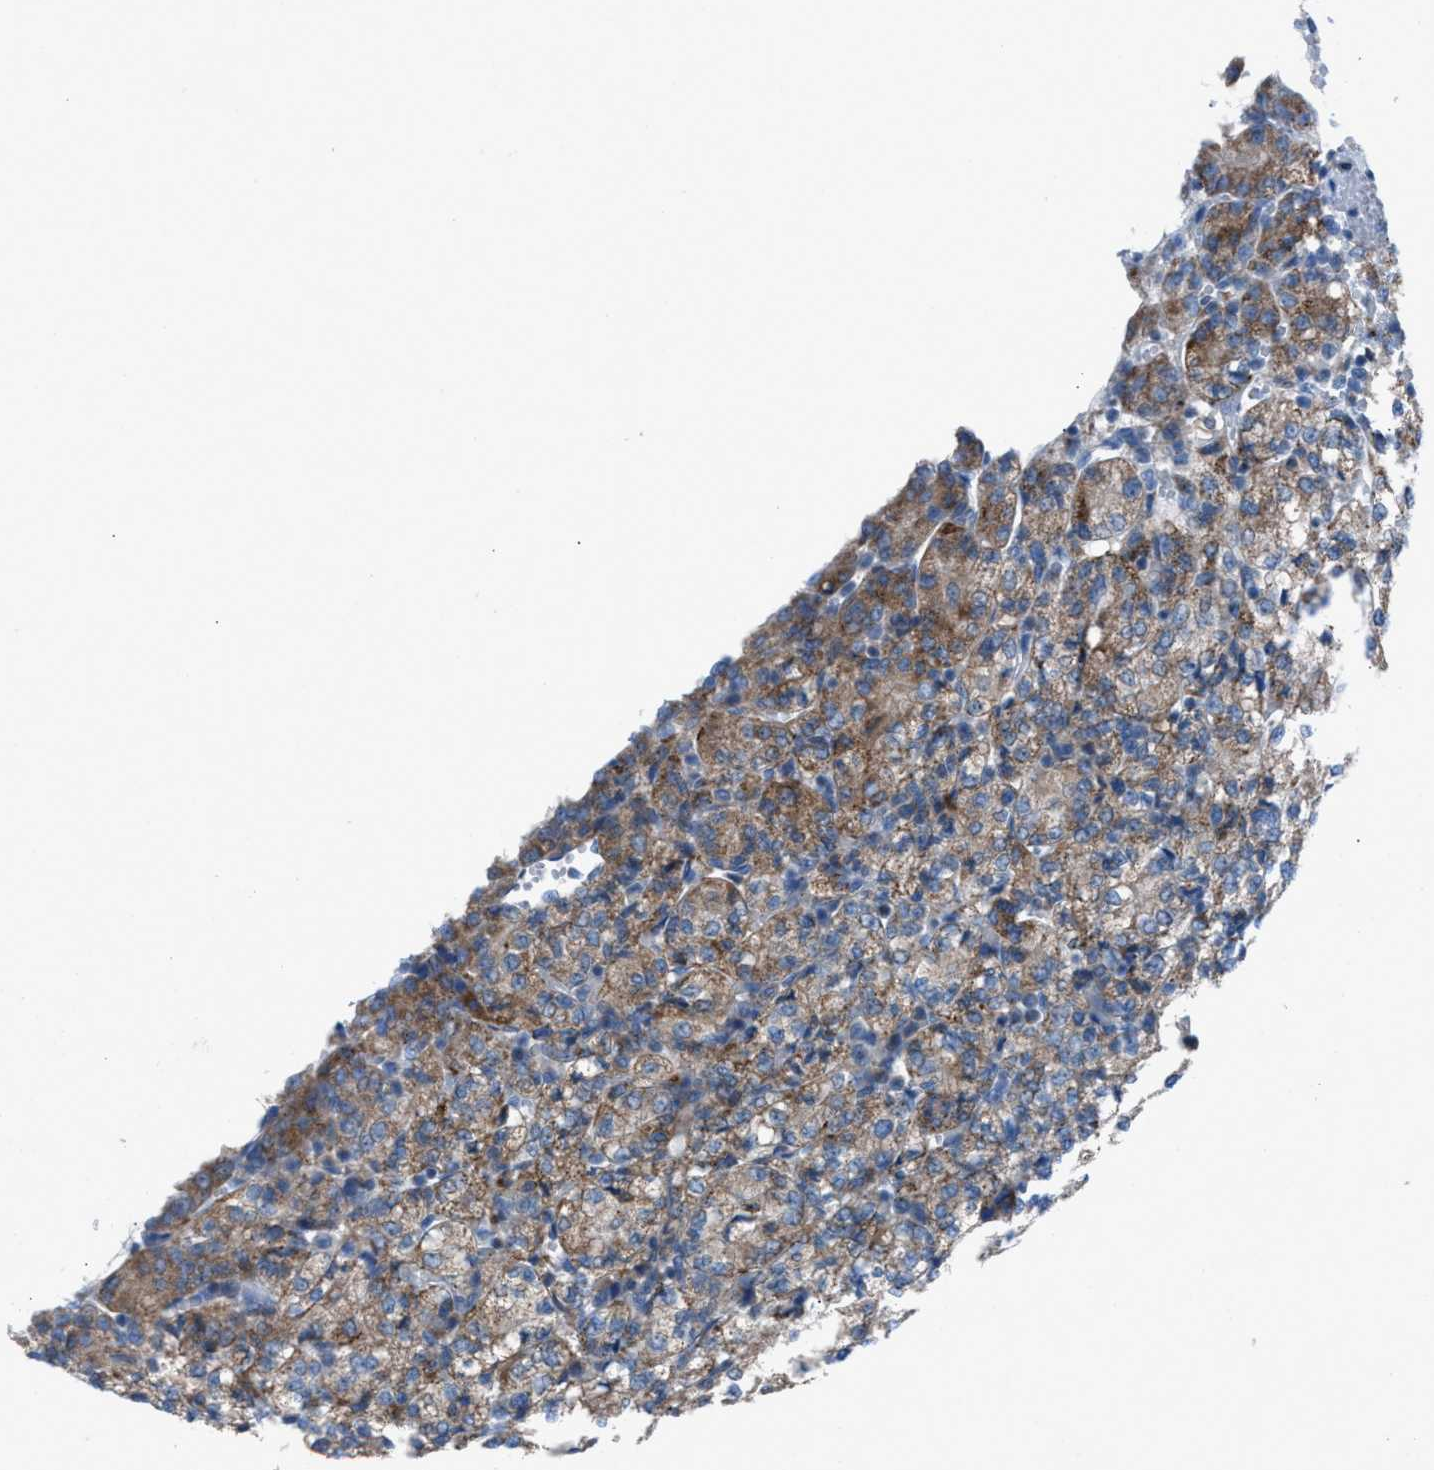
{"staining": {"intensity": "moderate", "quantity": ">75%", "location": "cytoplasmic/membranous"}, "tissue": "renal cancer", "cell_type": "Tumor cells", "image_type": "cancer", "snomed": [{"axis": "morphology", "description": "Adenocarcinoma, NOS"}, {"axis": "topography", "description": "Kidney"}], "caption": "Immunohistochemistry staining of adenocarcinoma (renal), which shows medium levels of moderate cytoplasmic/membranous staining in about >75% of tumor cells indicating moderate cytoplasmic/membranous protein expression. The staining was performed using DAB (brown) for protein detection and nuclei were counterstained in hematoxylin (blue).", "gene": "CD1B", "patient": {"sex": "male", "age": 77}}